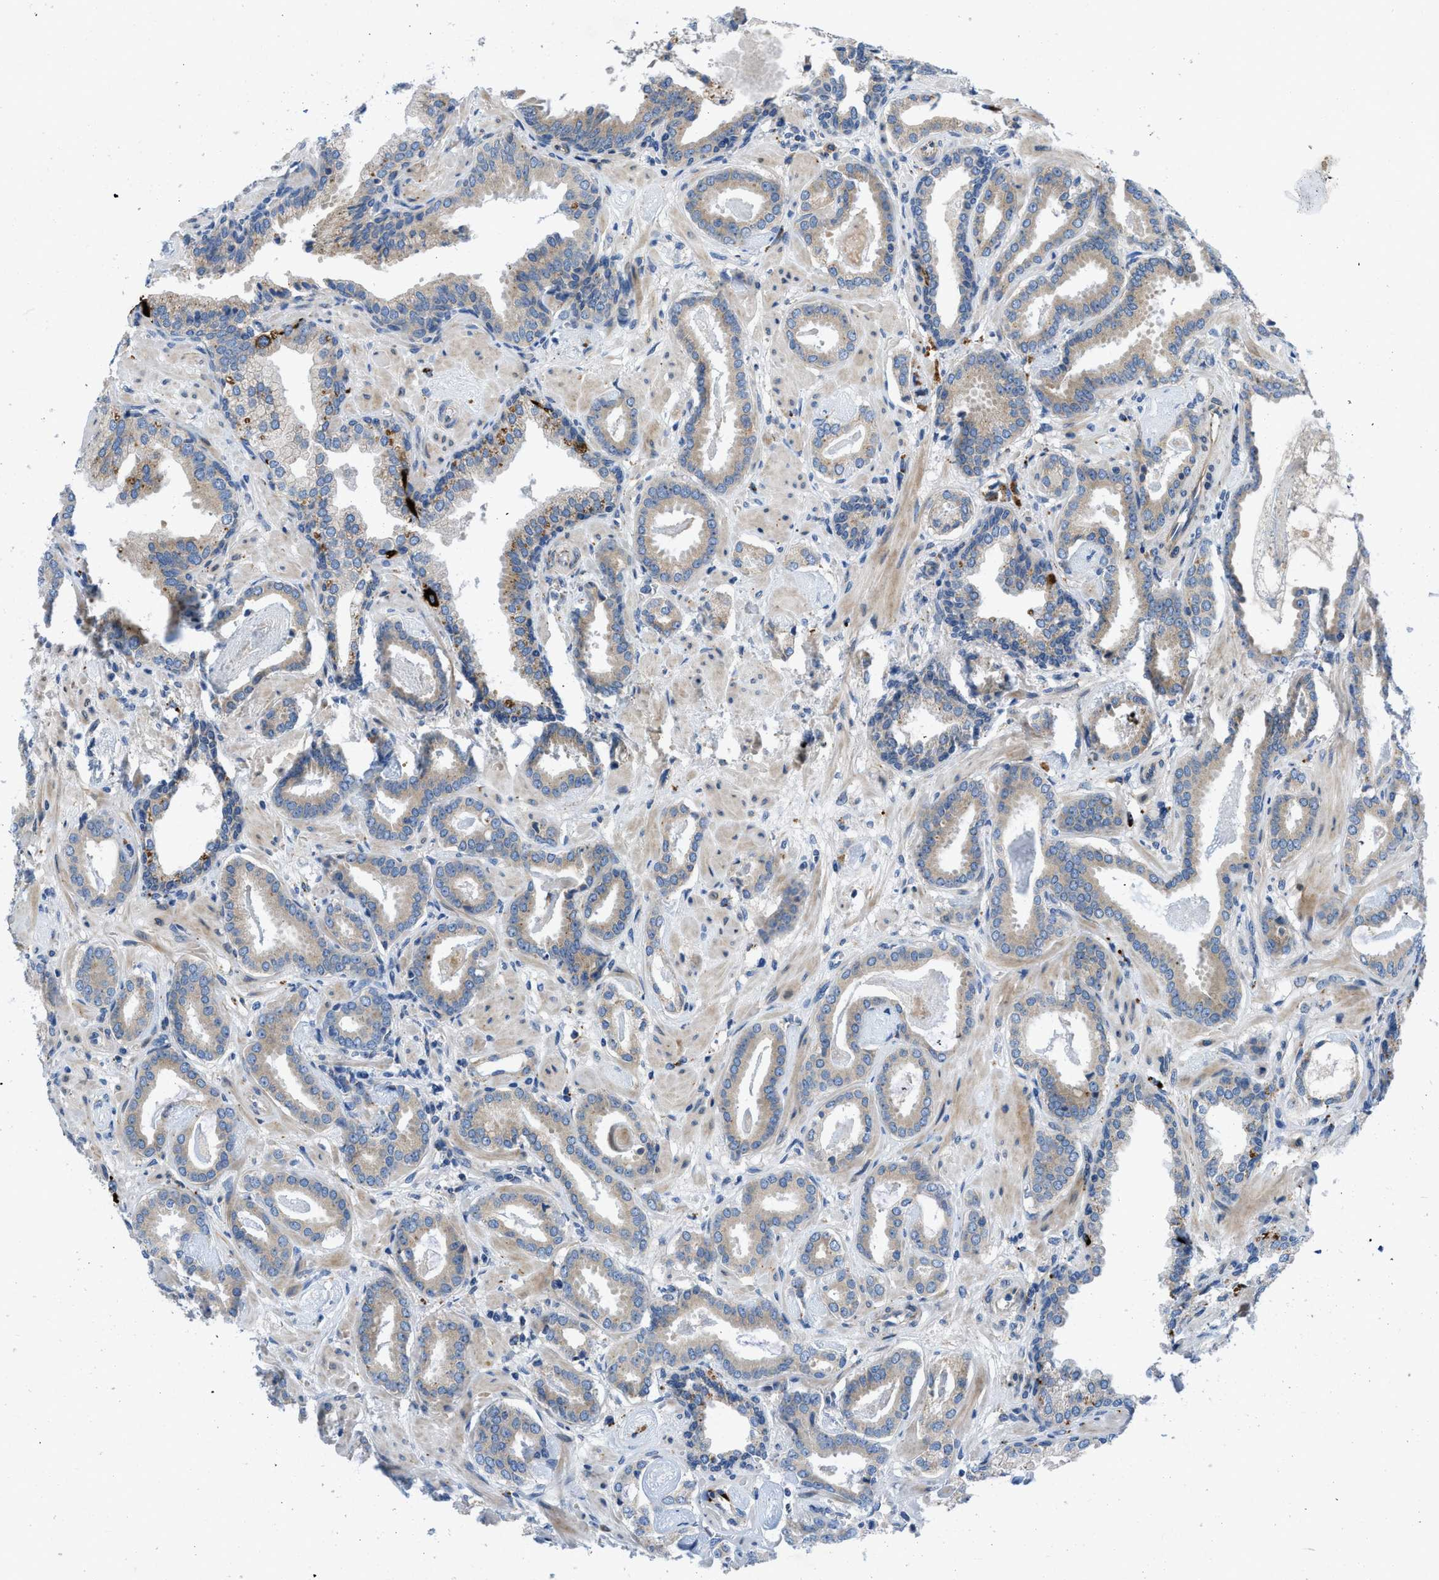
{"staining": {"intensity": "weak", "quantity": ">75%", "location": "cytoplasmic/membranous"}, "tissue": "prostate cancer", "cell_type": "Tumor cells", "image_type": "cancer", "snomed": [{"axis": "morphology", "description": "Adenocarcinoma, Low grade"}, {"axis": "topography", "description": "Prostate"}], "caption": "A high-resolution micrograph shows immunohistochemistry (IHC) staining of prostate cancer, which demonstrates weak cytoplasmic/membranous expression in about >75% of tumor cells.", "gene": "TMEM248", "patient": {"sex": "male", "age": 53}}